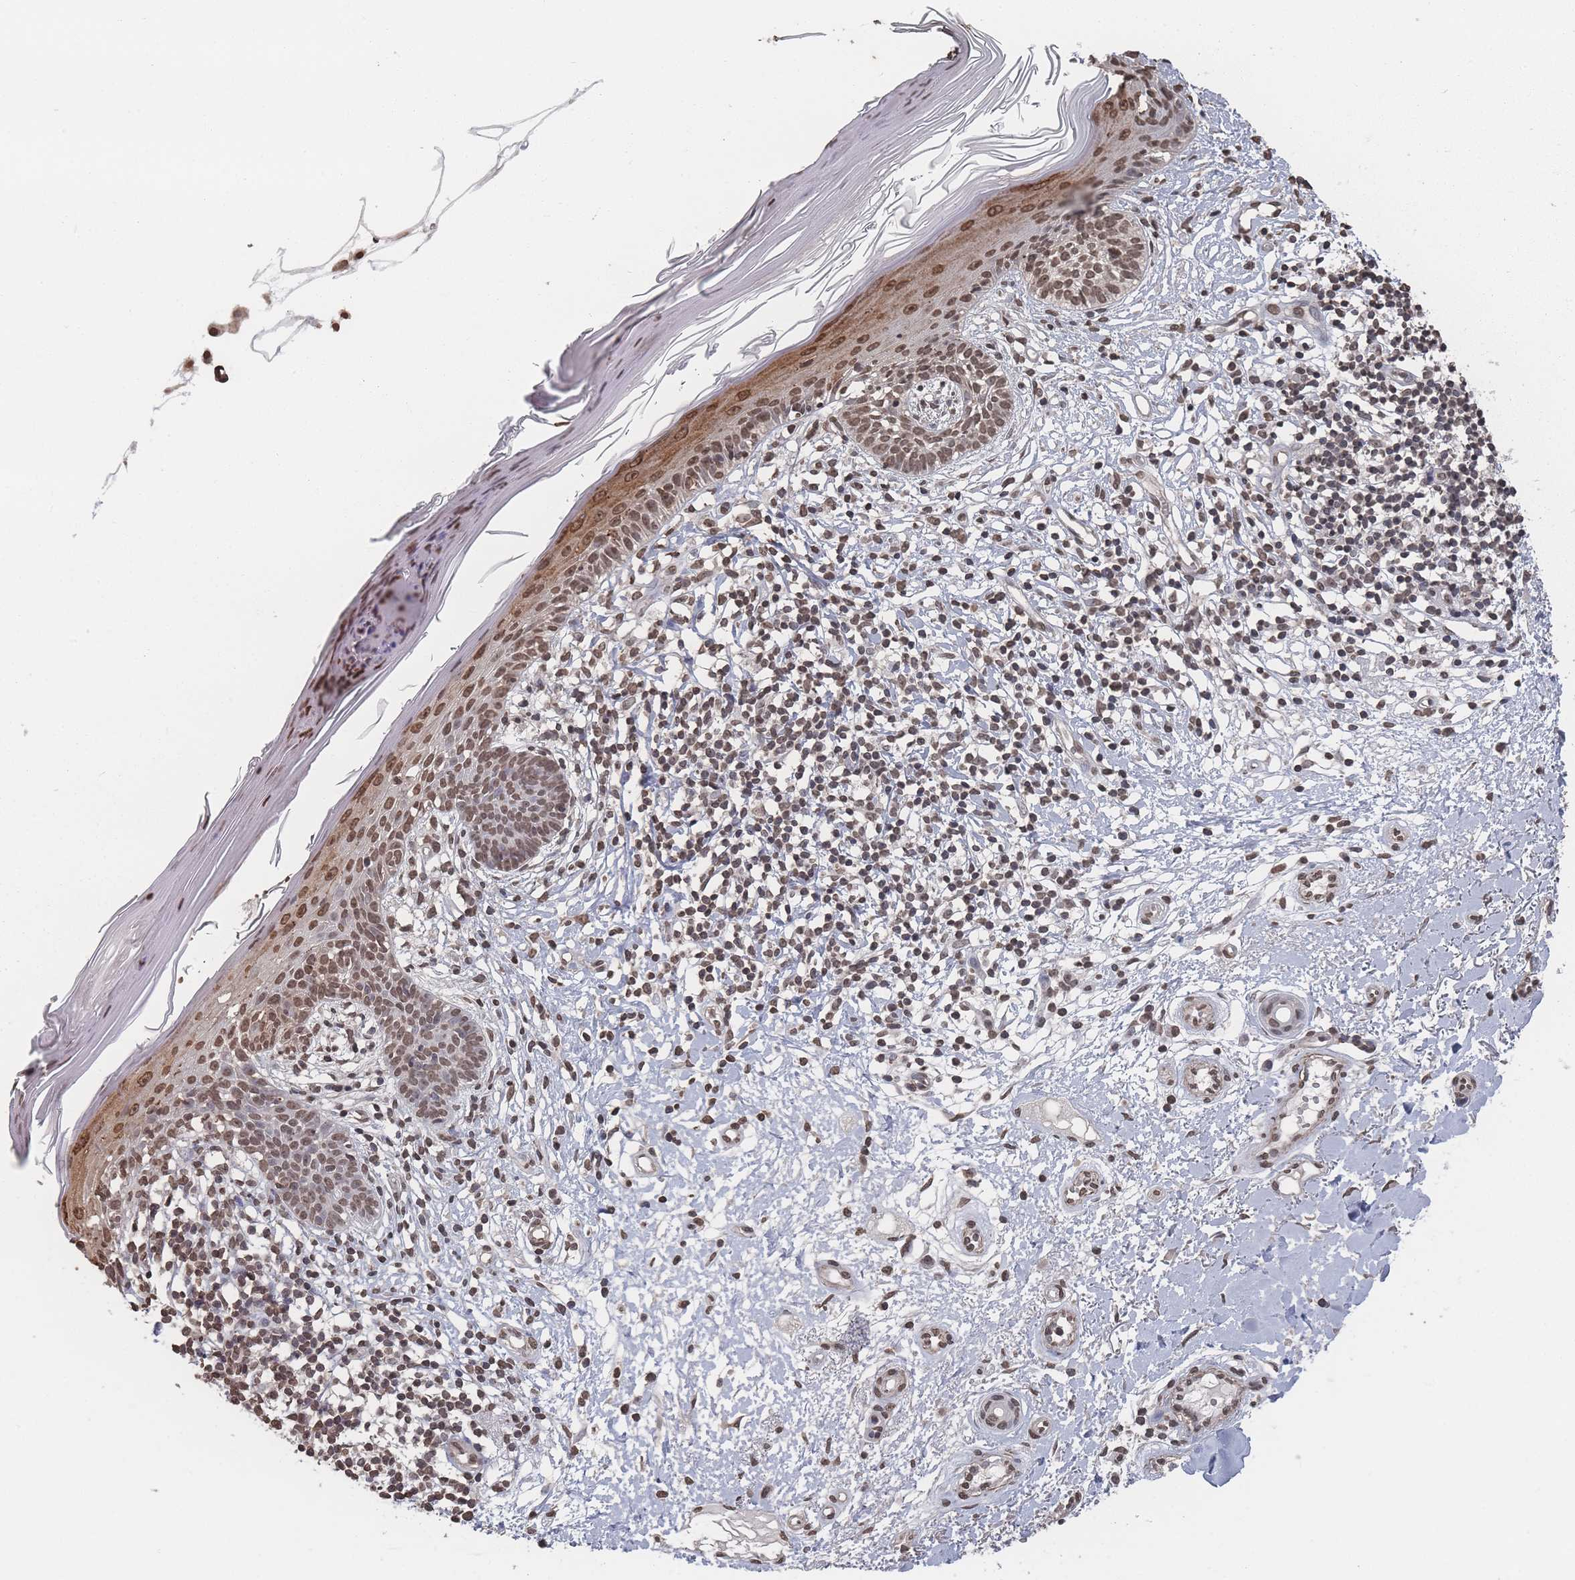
{"staining": {"intensity": "moderate", "quantity": ">75%", "location": "nuclear"}, "tissue": "skin cancer", "cell_type": "Tumor cells", "image_type": "cancer", "snomed": [{"axis": "morphology", "description": "Basal cell carcinoma"}, {"axis": "topography", "description": "Skin"}], "caption": "Immunohistochemical staining of human skin cancer (basal cell carcinoma) exhibits moderate nuclear protein positivity in approximately >75% of tumor cells.", "gene": "PLEKHG5", "patient": {"sex": "male", "age": 78}}